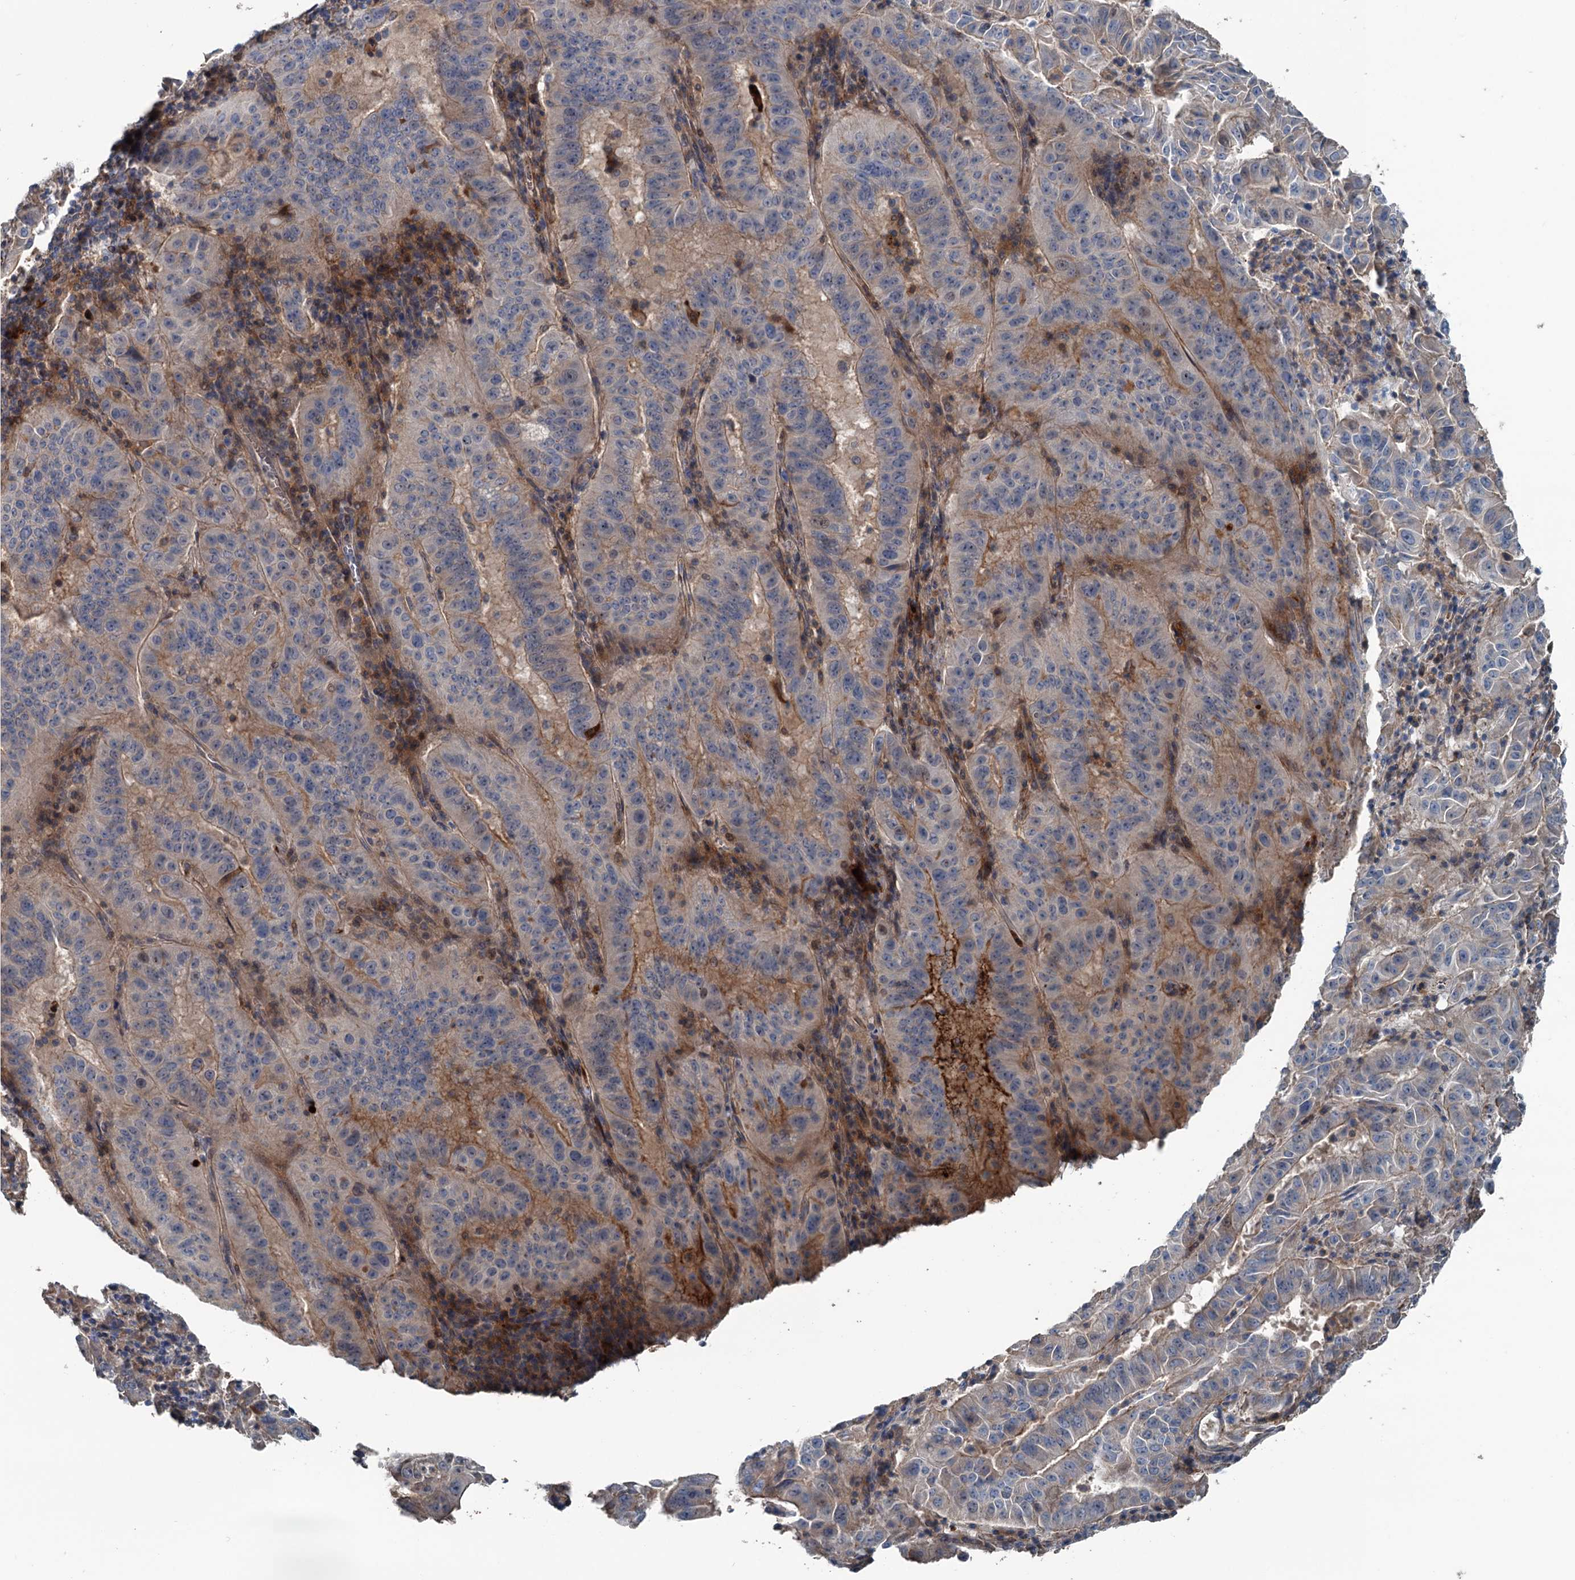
{"staining": {"intensity": "moderate", "quantity": "<25%", "location": "cytoplasmic/membranous"}, "tissue": "pancreatic cancer", "cell_type": "Tumor cells", "image_type": "cancer", "snomed": [{"axis": "morphology", "description": "Adenocarcinoma, NOS"}, {"axis": "topography", "description": "Pancreas"}], "caption": "Immunohistochemistry (IHC) (DAB (3,3'-diaminobenzidine)) staining of human adenocarcinoma (pancreatic) exhibits moderate cytoplasmic/membranous protein positivity in about <25% of tumor cells.", "gene": "TEDC1", "patient": {"sex": "male", "age": 63}}